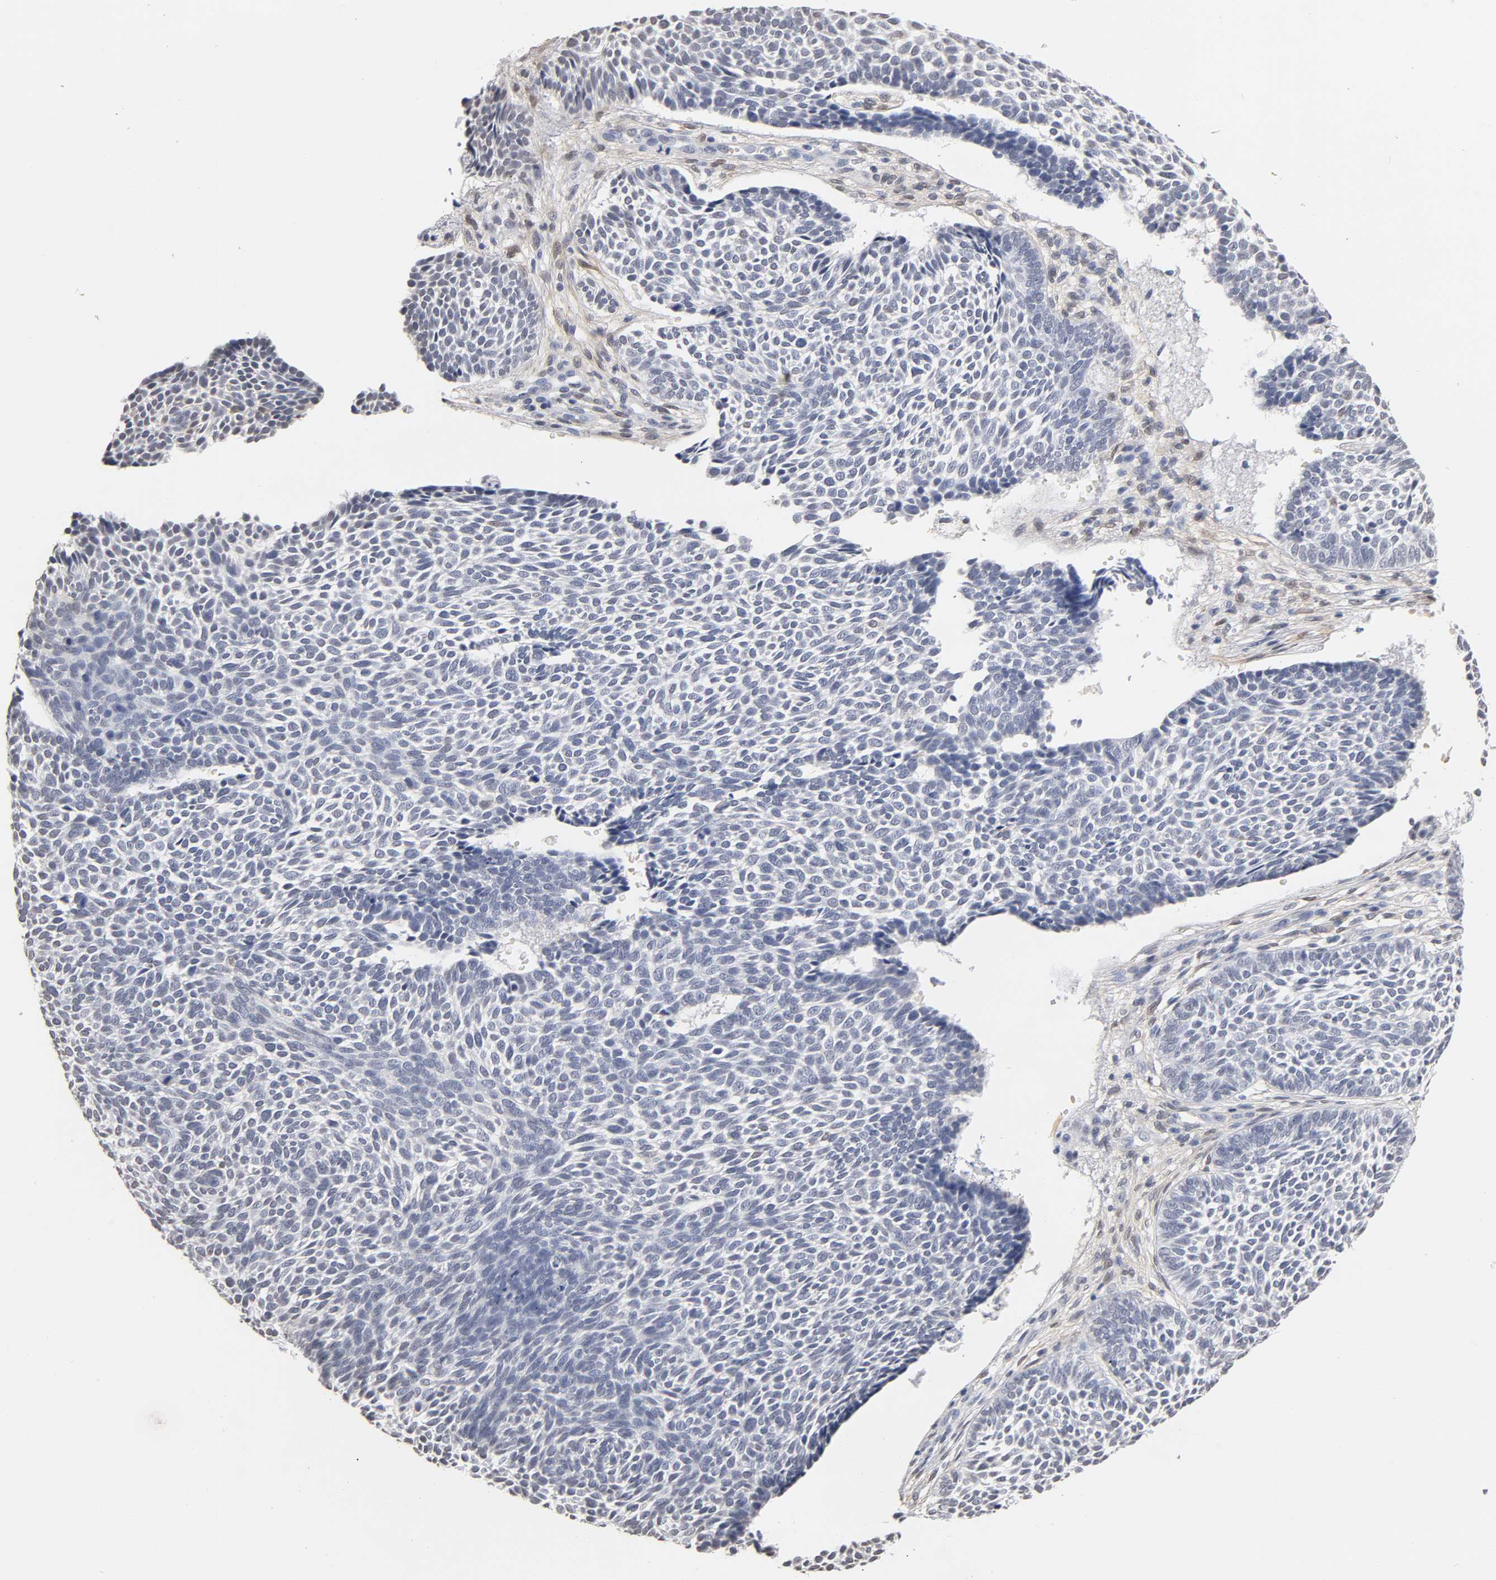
{"staining": {"intensity": "negative", "quantity": "none", "location": "none"}, "tissue": "skin cancer", "cell_type": "Tumor cells", "image_type": "cancer", "snomed": [{"axis": "morphology", "description": "Normal tissue, NOS"}, {"axis": "morphology", "description": "Basal cell carcinoma"}, {"axis": "topography", "description": "Skin"}], "caption": "Immunohistochemistry (IHC) of human skin basal cell carcinoma exhibits no expression in tumor cells.", "gene": "CRABP2", "patient": {"sex": "male", "age": 87}}